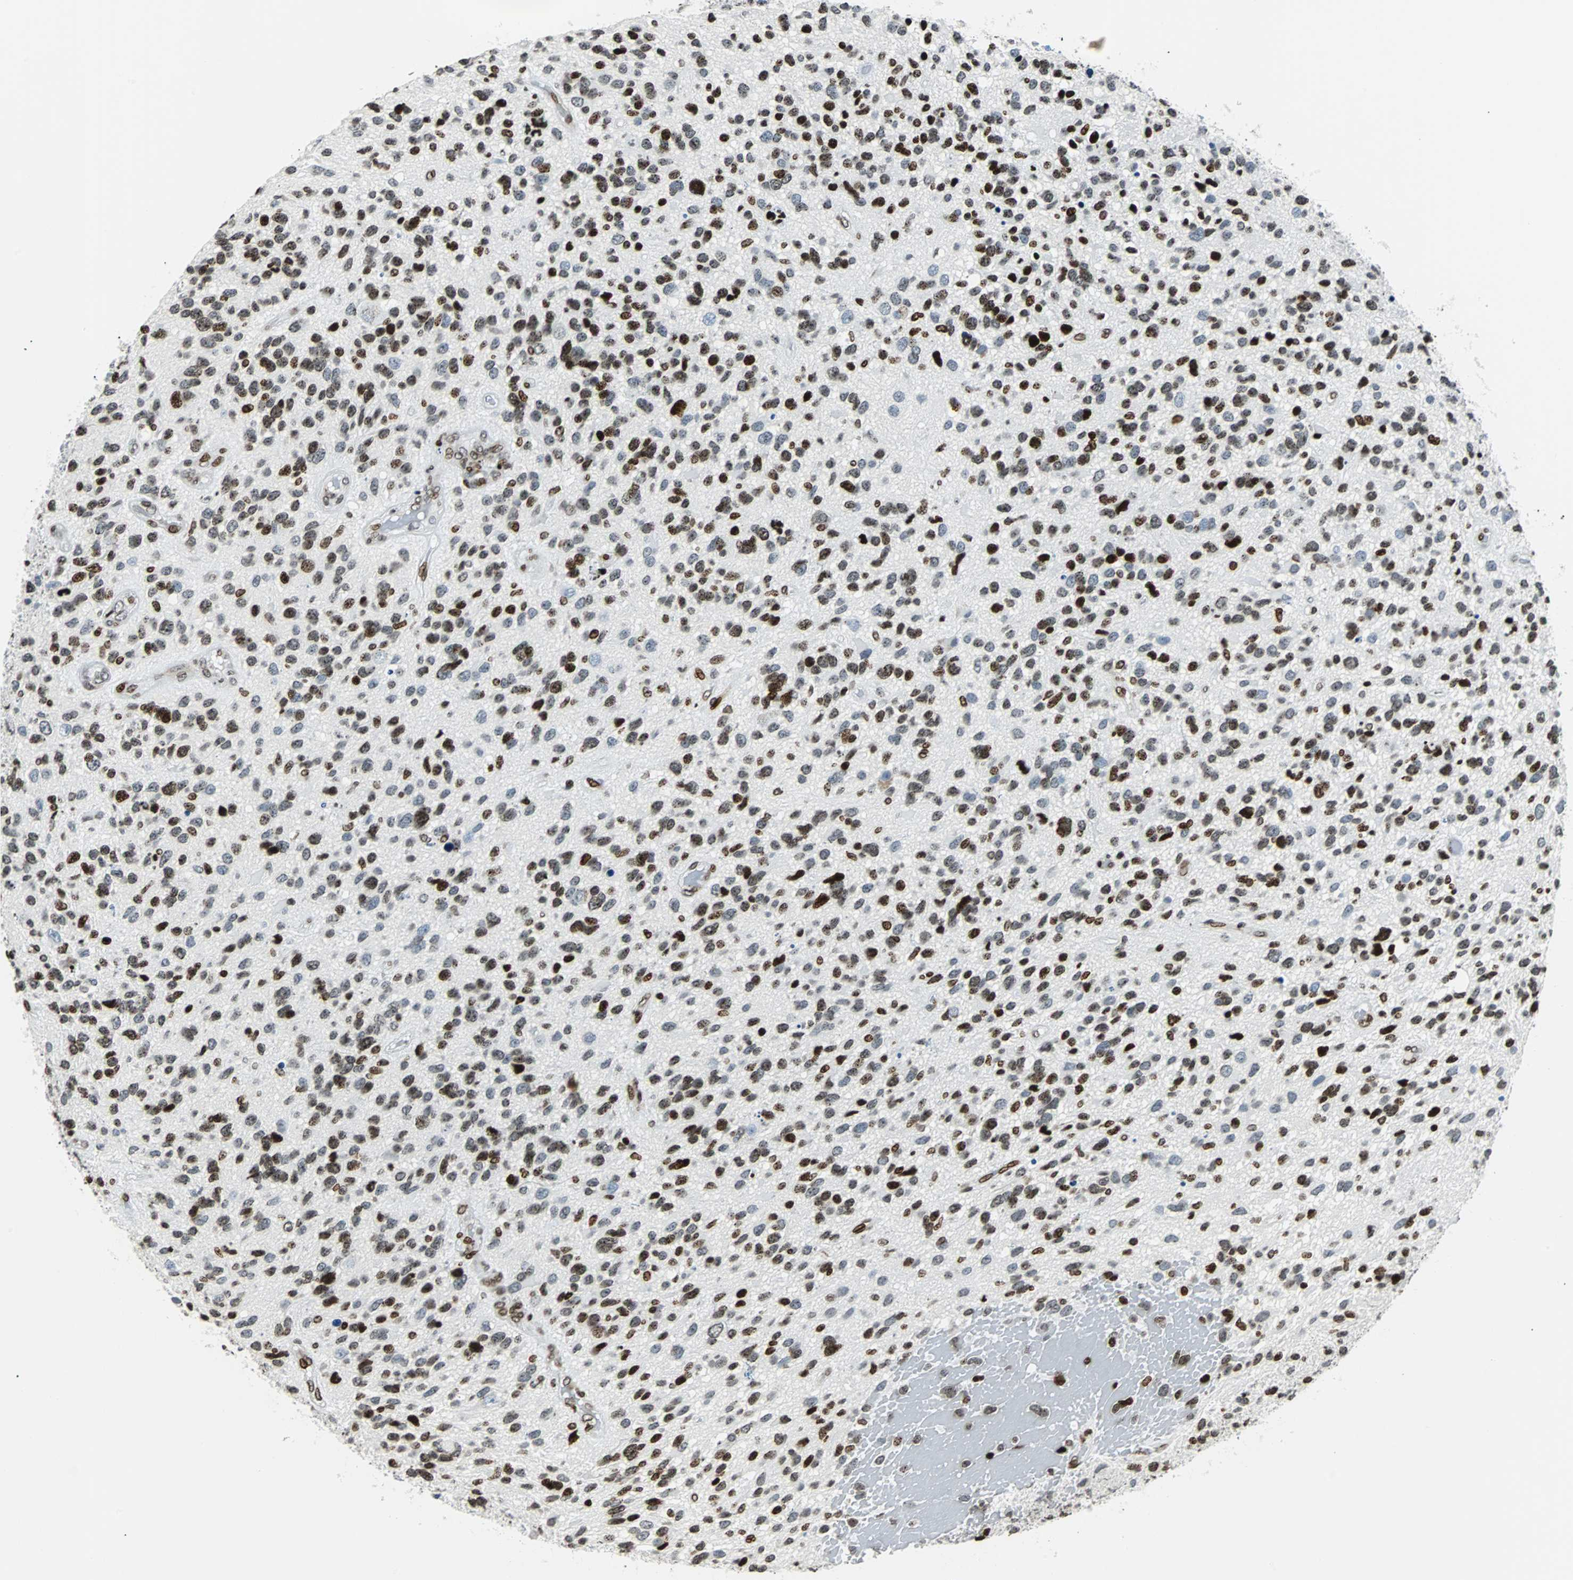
{"staining": {"intensity": "moderate", "quantity": ">75%", "location": "nuclear"}, "tissue": "glioma", "cell_type": "Tumor cells", "image_type": "cancer", "snomed": [{"axis": "morphology", "description": "Glioma, malignant, High grade"}, {"axis": "topography", "description": "Brain"}], "caption": "This micrograph shows immunohistochemistry staining of malignant glioma (high-grade), with medium moderate nuclear expression in approximately >75% of tumor cells.", "gene": "ZNF131", "patient": {"sex": "female", "age": 58}}